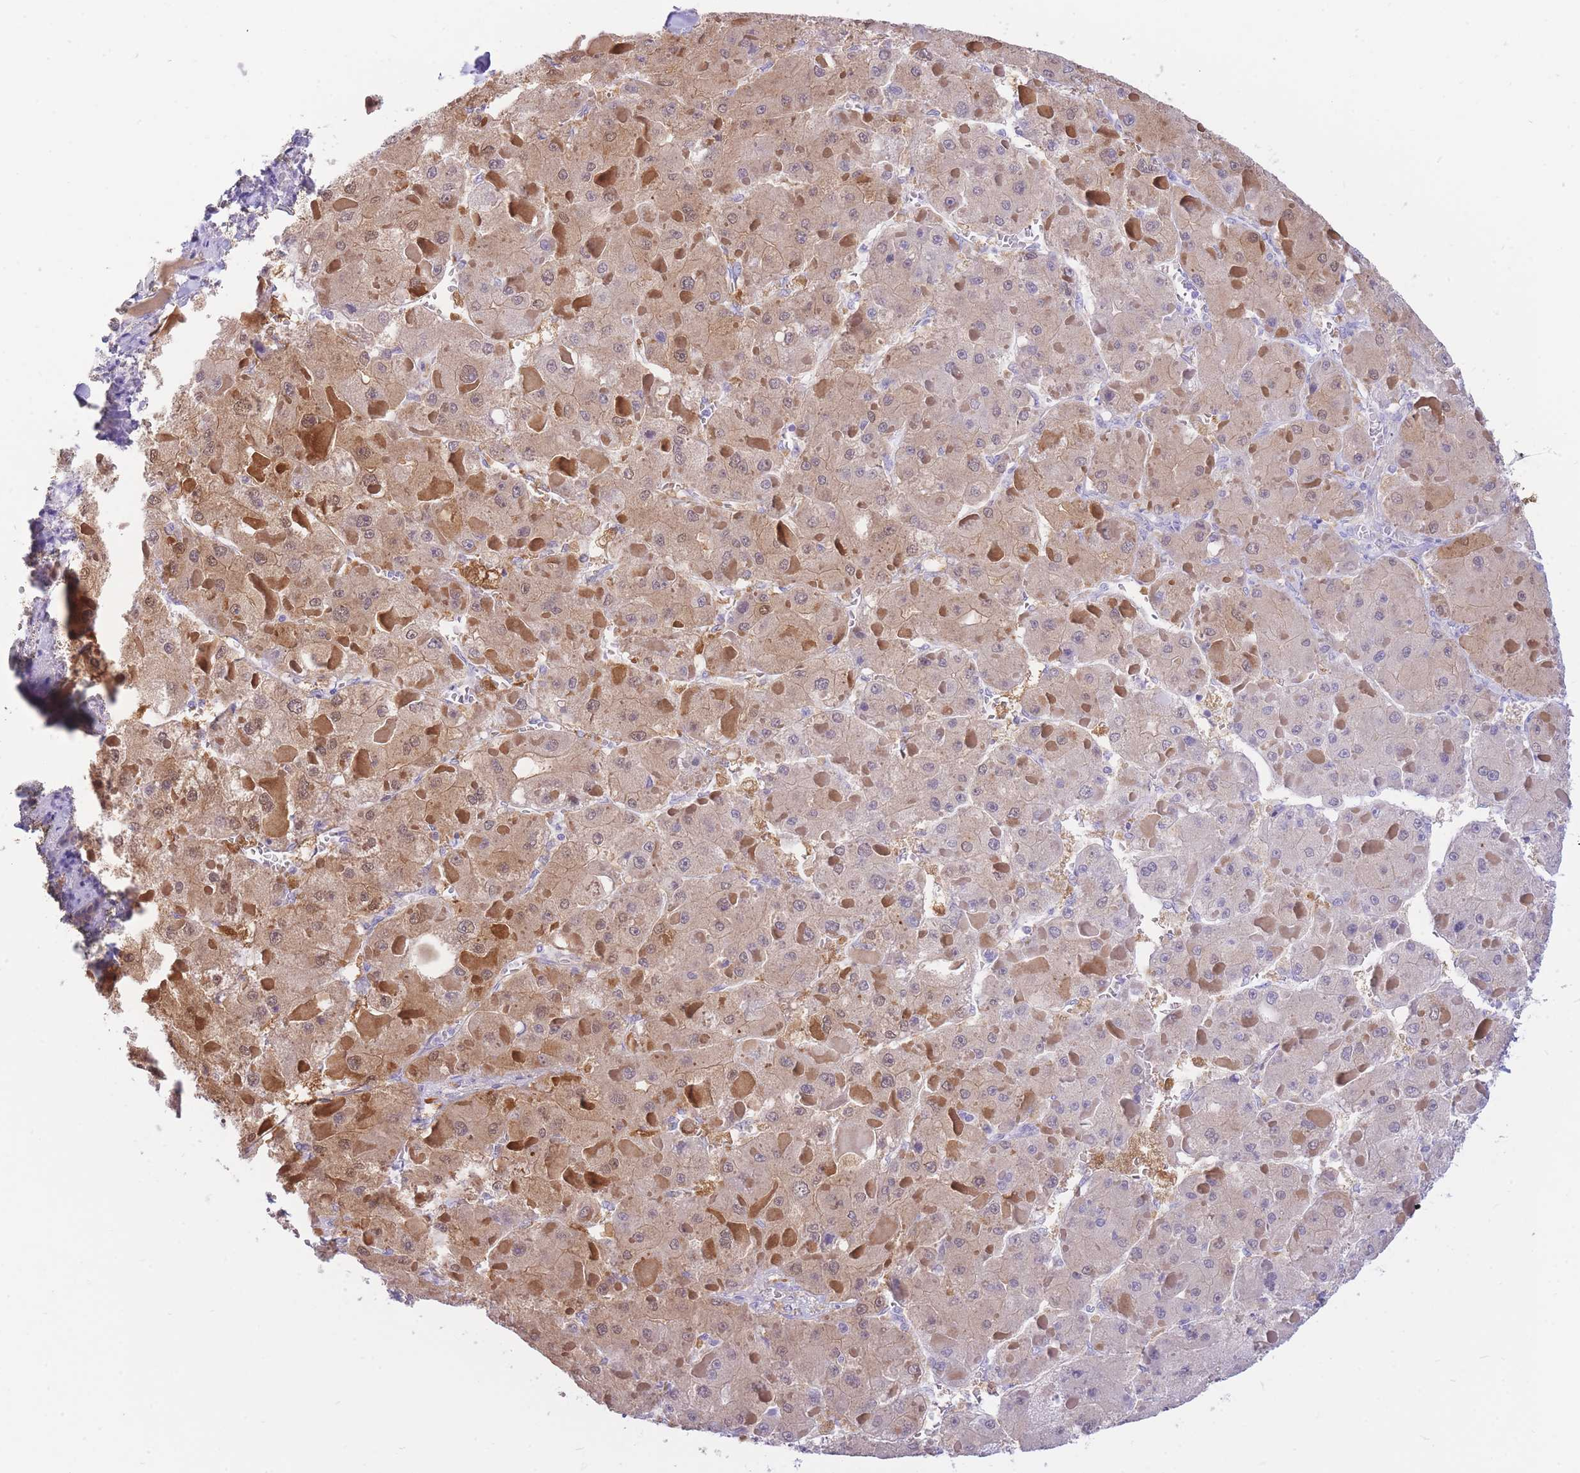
{"staining": {"intensity": "moderate", "quantity": "25%-75%", "location": "cytoplasmic/membranous,nuclear"}, "tissue": "liver cancer", "cell_type": "Tumor cells", "image_type": "cancer", "snomed": [{"axis": "morphology", "description": "Carcinoma, Hepatocellular, NOS"}, {"axis": "topography", "description": "Liver"}], "caption": "Tumor cells reveal moderate cytoplasmic/membranous and nuclear expression in approximately 25%-75% of cells in liver hepatocellular carcinoma. The staining was performed using DAB to visualize the protein expression in brown, while the nuclei were stained in blue with hematoxylin (Magnification: 20x).", "gene": "SULT1A1", "patient": {"sex": "female", "age": 73}}